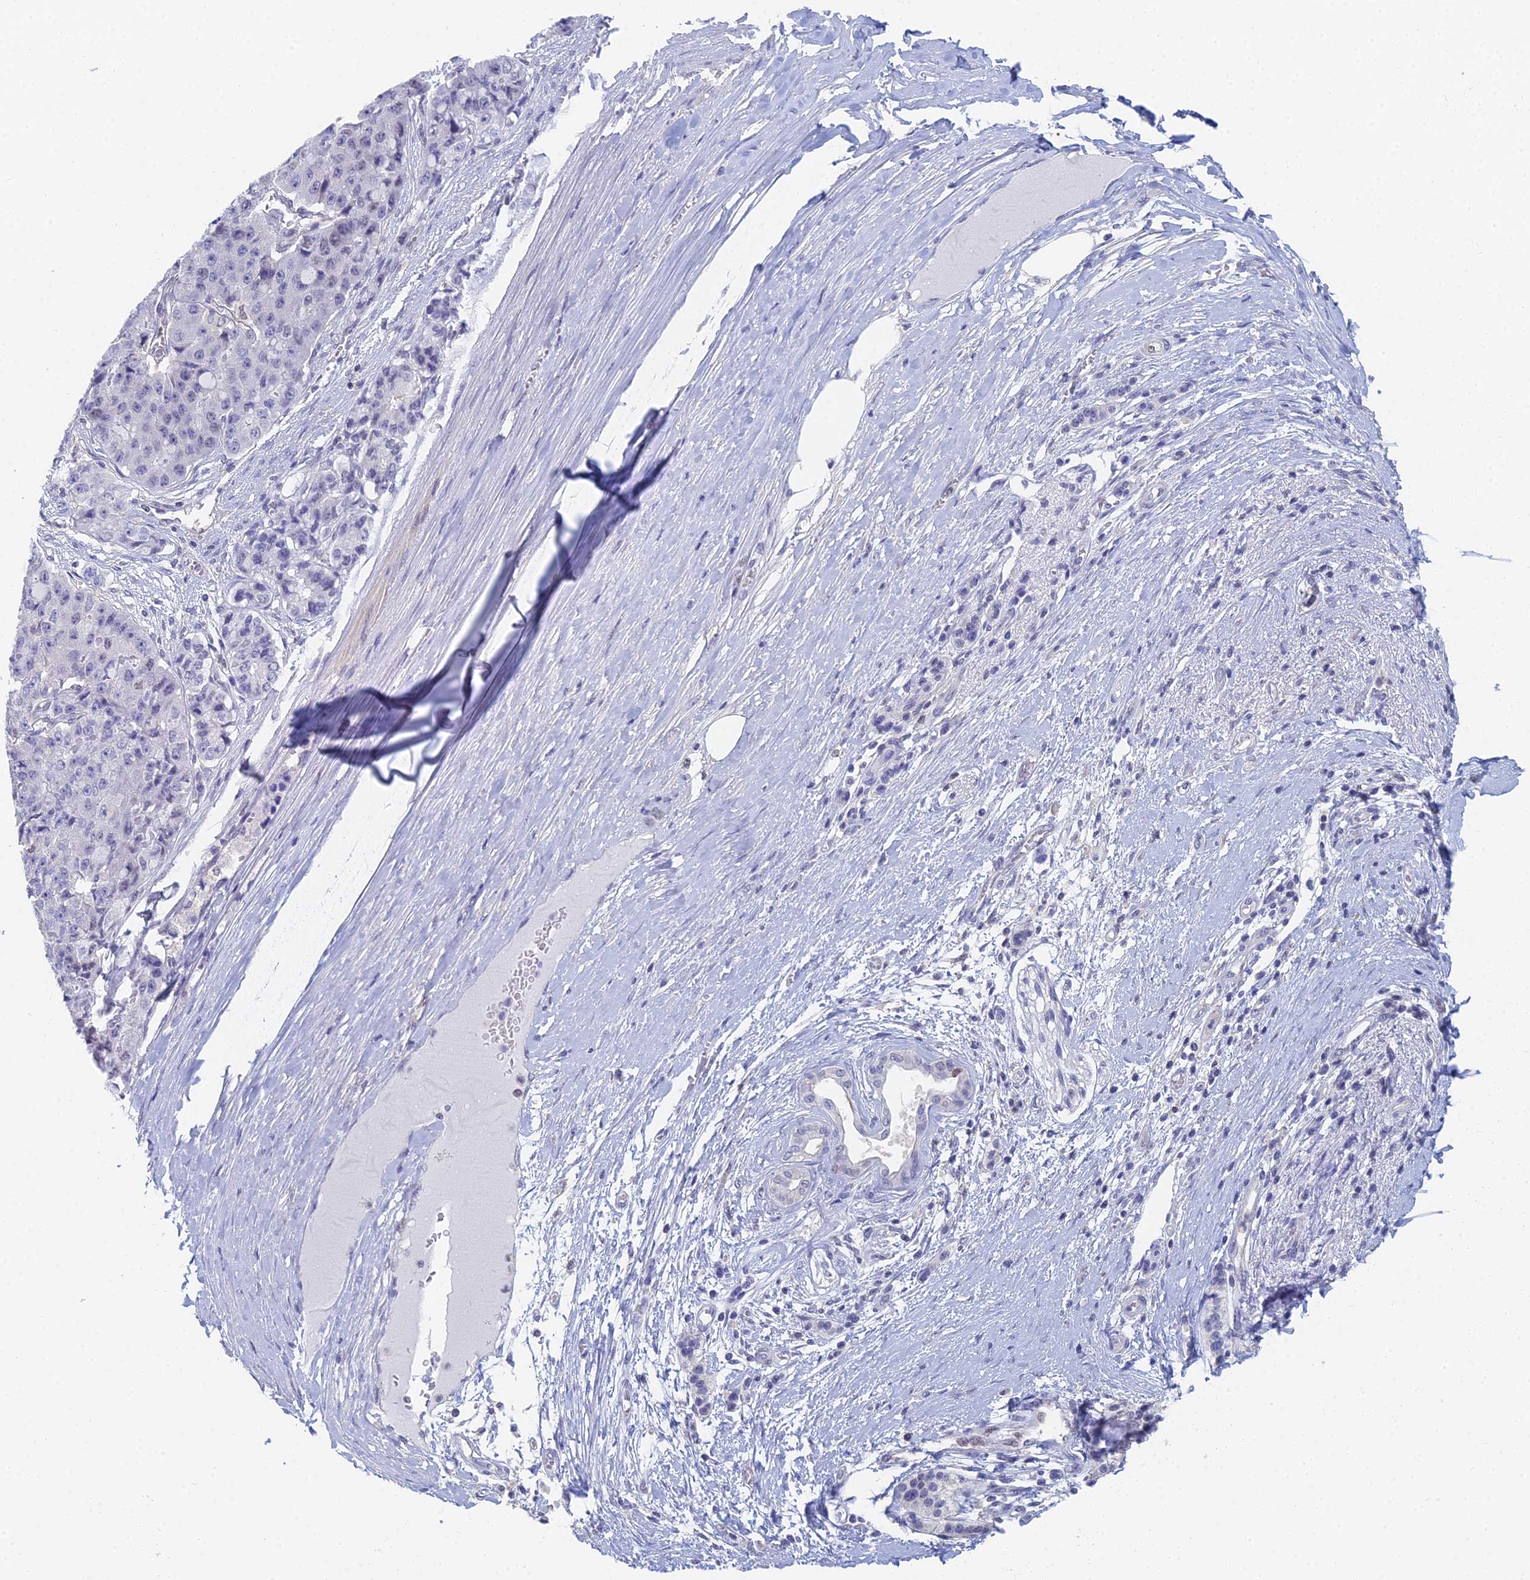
{"staining": {"intensity": "negative", "quantity": "none", "location": "none"}, "tissue": "pancreatic cancer", "cell_type": "Tumor cells", "image_type": "cancer", "snomed": [{"axis": "morphology", "description": "Adenocarcinoma, NOS"}, {"axis": "topography", "description": "Pancreas"}], "caption": "This photomicrograph is of adenocarcinoma (pancreatic) stained with immunohistochemistry to label a protein in brown with the nuclei are counter-stained blue. There is no expression in tumor cells.", "gene": "MCM2", "patient": {"sex": "male", "age": 50}}